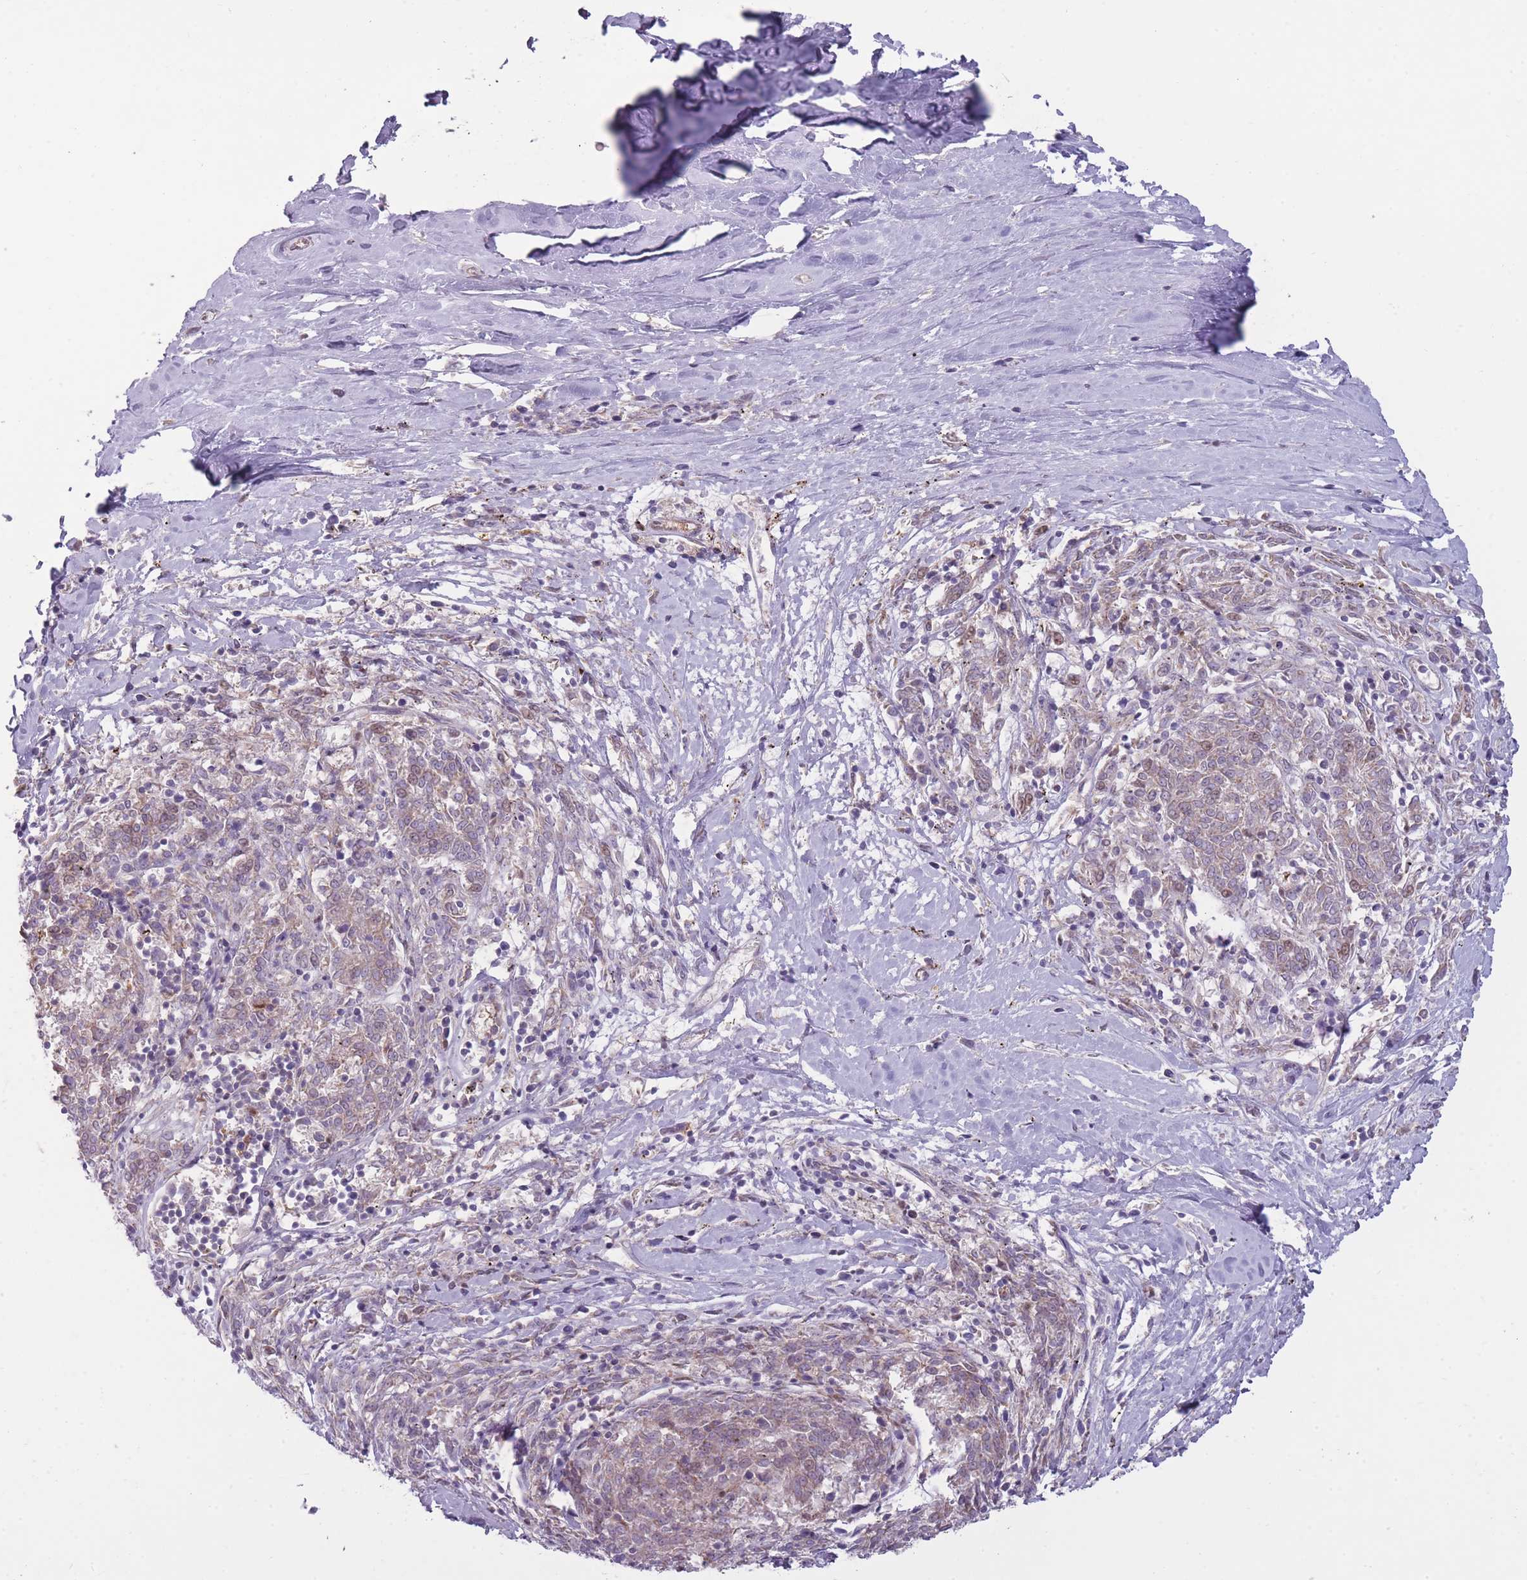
{"staining": {"intensity": "negative", "quantity": "none", "location": "none"}, "tissue": "melanoma", "cell_type": "Tumor cells", "image_type": "cancer", "snomed": [{"axis": "morphology", "description": "Malignant melanoma, NOS"}, {"axis": "topography", "description": "Skin"}], "caption": "Tumor cells show no significant protein staining in malignant melanoma. Brightfield microscopy of immunohistochemistry (IHC) stained with DAB (3,3'-diaminobenzidine) (brown) and hematoxylin (blue), captured at high magnification.", "gene": "LGALS9", "patient": {"sex": "female", "age": 72}}